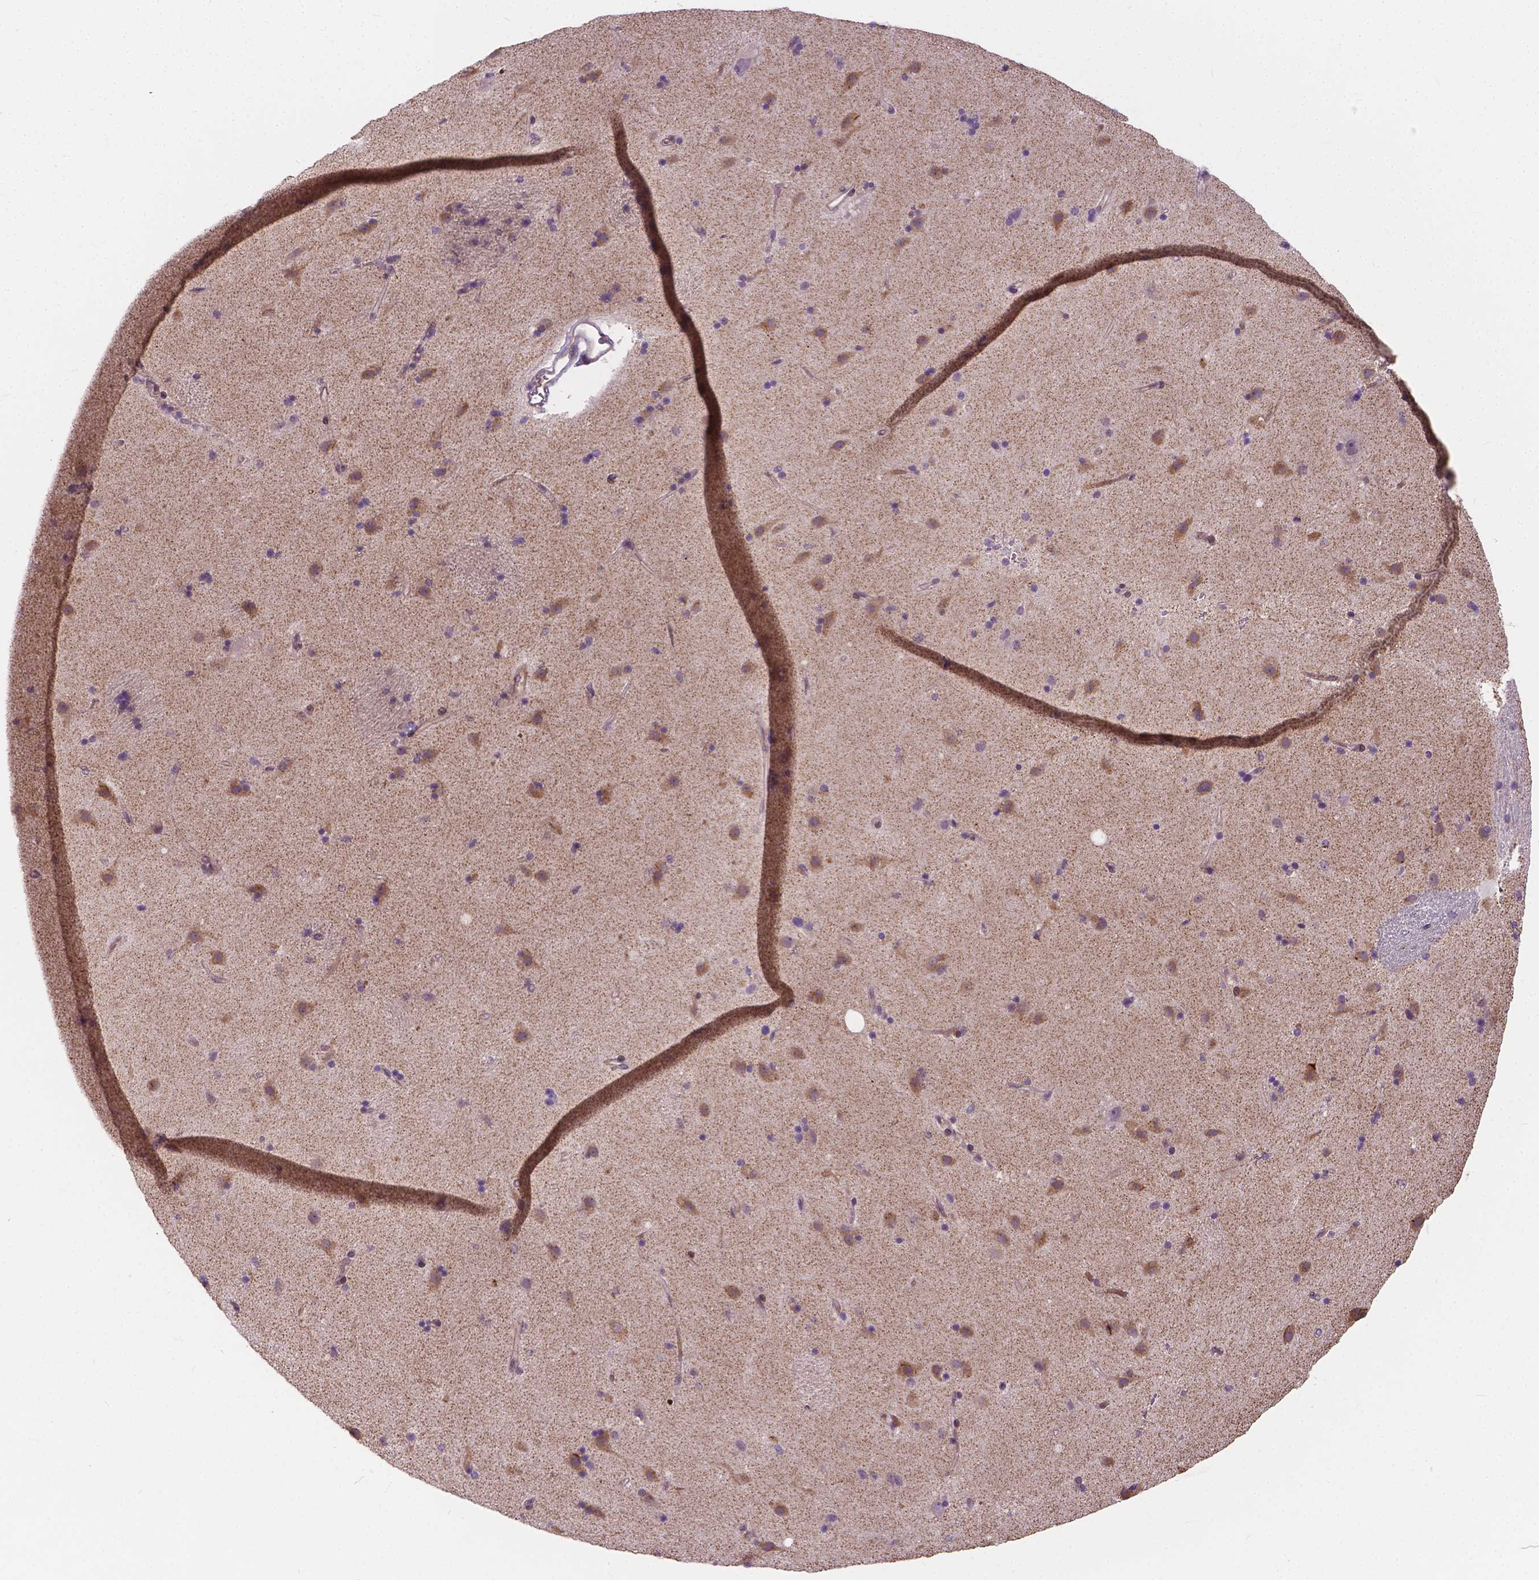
{"staining": {"intensity": "moderate", "quantity": "<25%", "location": "cytoplasmic/membranous"}, "tissue": "caudate", "cell_type": "Glial cells", "image_type": "normal", "snomed": [{"axis": "morphology", "description": "Normal tissue, NOS"}, {"axis": "topography", "description": "Lateral ventricle wall"}], "caption": "This image reveals benign caudate stained with immunohistochemistry to label a protein in brown. The cytoplasmic/membranous of glial cells show moderate positivity for the protein. Nuclei are counter-stained blue.", "gene": "INPP5E", "patient": {"sex": "female", "age": 71}}